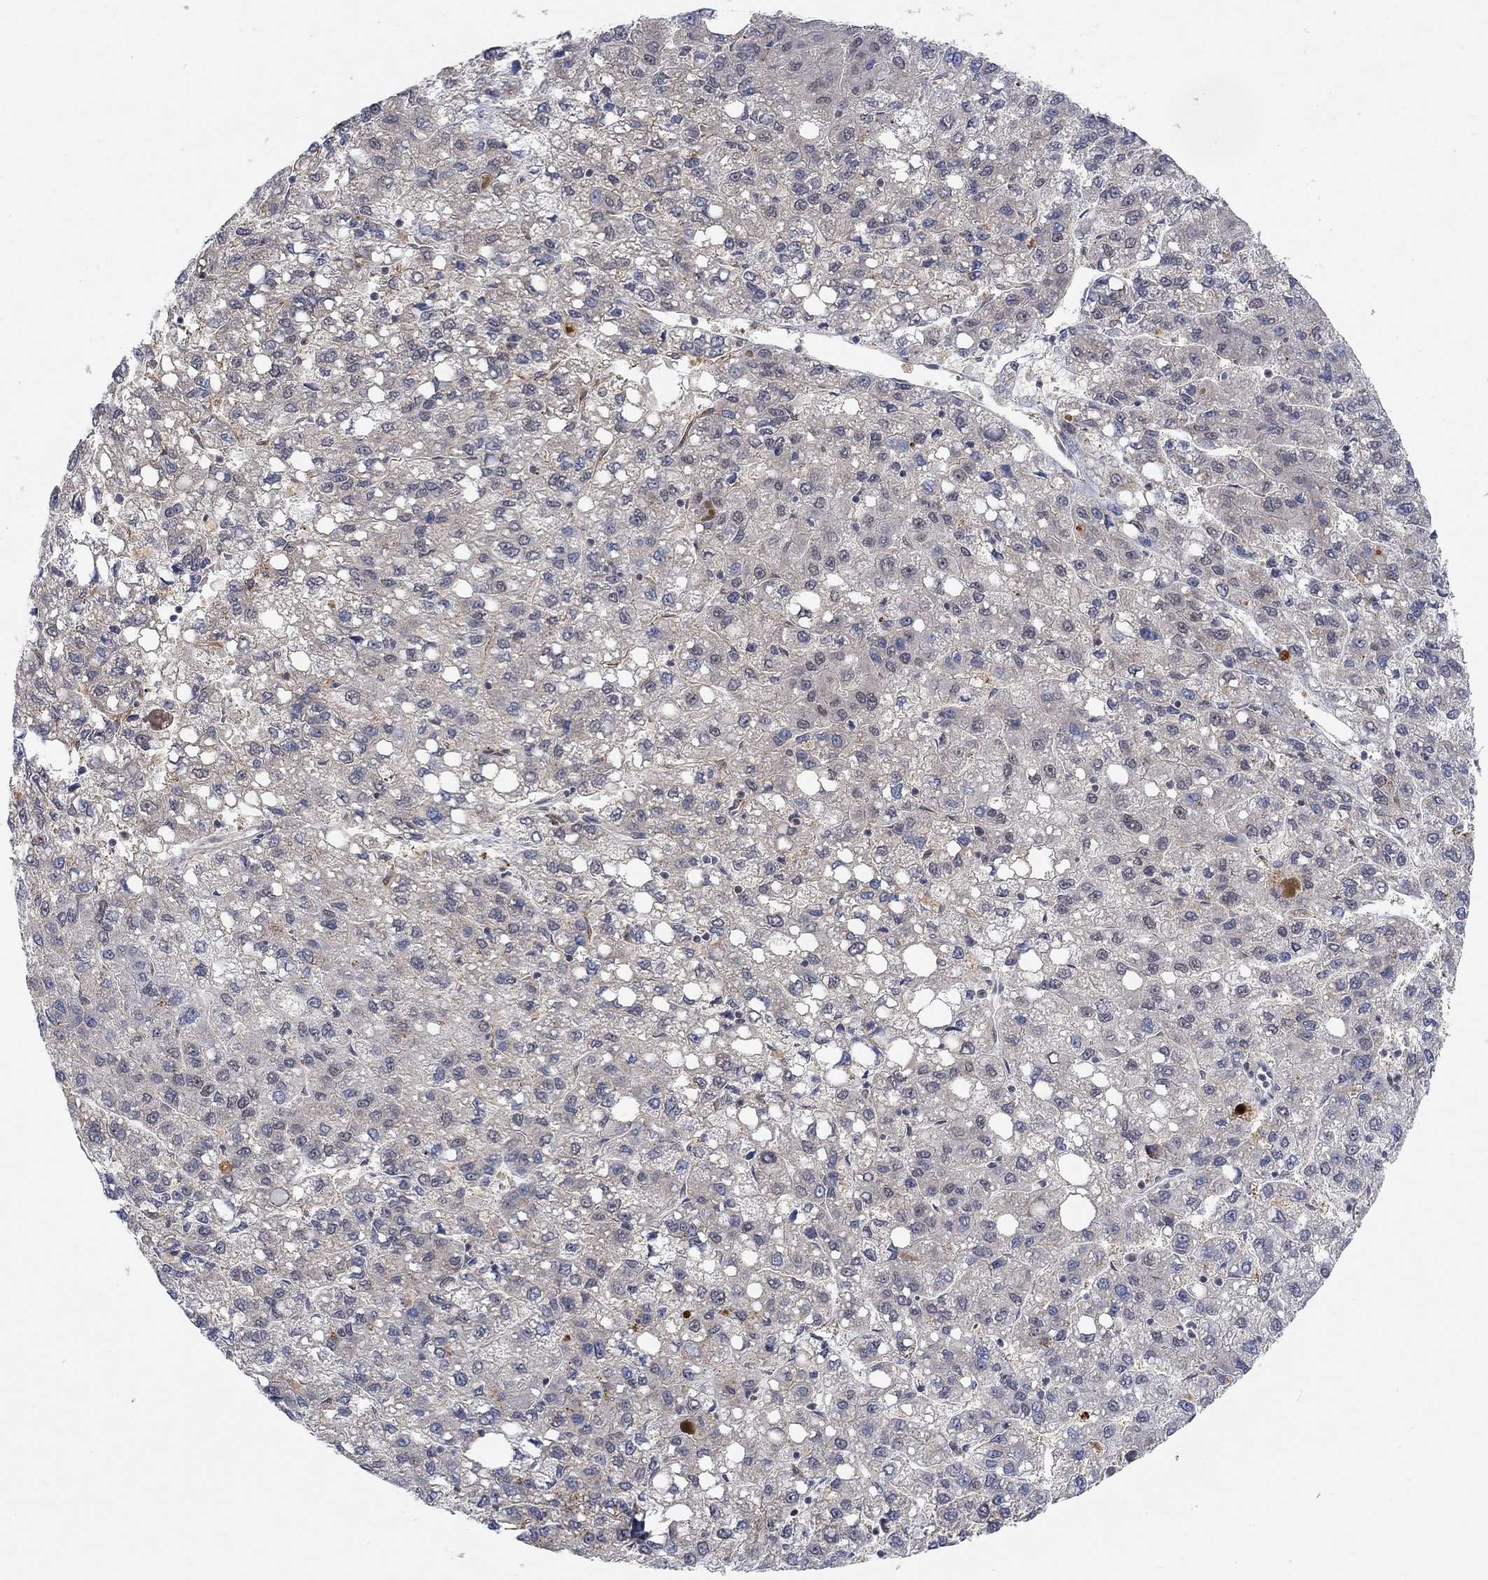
{"staining": {"intensity": "negative", "quantity": "none", "location": "none"}, "tissue": "liver cancer", "cell_type": "Tumor cells", "image_type": "cancer", "snomed": [{"axis": "morphology", "description": "Carcinoma, Hepatocellular, NOS"}, {"axis": "topography", "description": "Liver"}], "caption": "Immunohistochemistry (IHC) of liver cancer reveals no positivity in tumor cells.", "gene": "THAP8", "patient": {"sex": "female", "age": 82}}